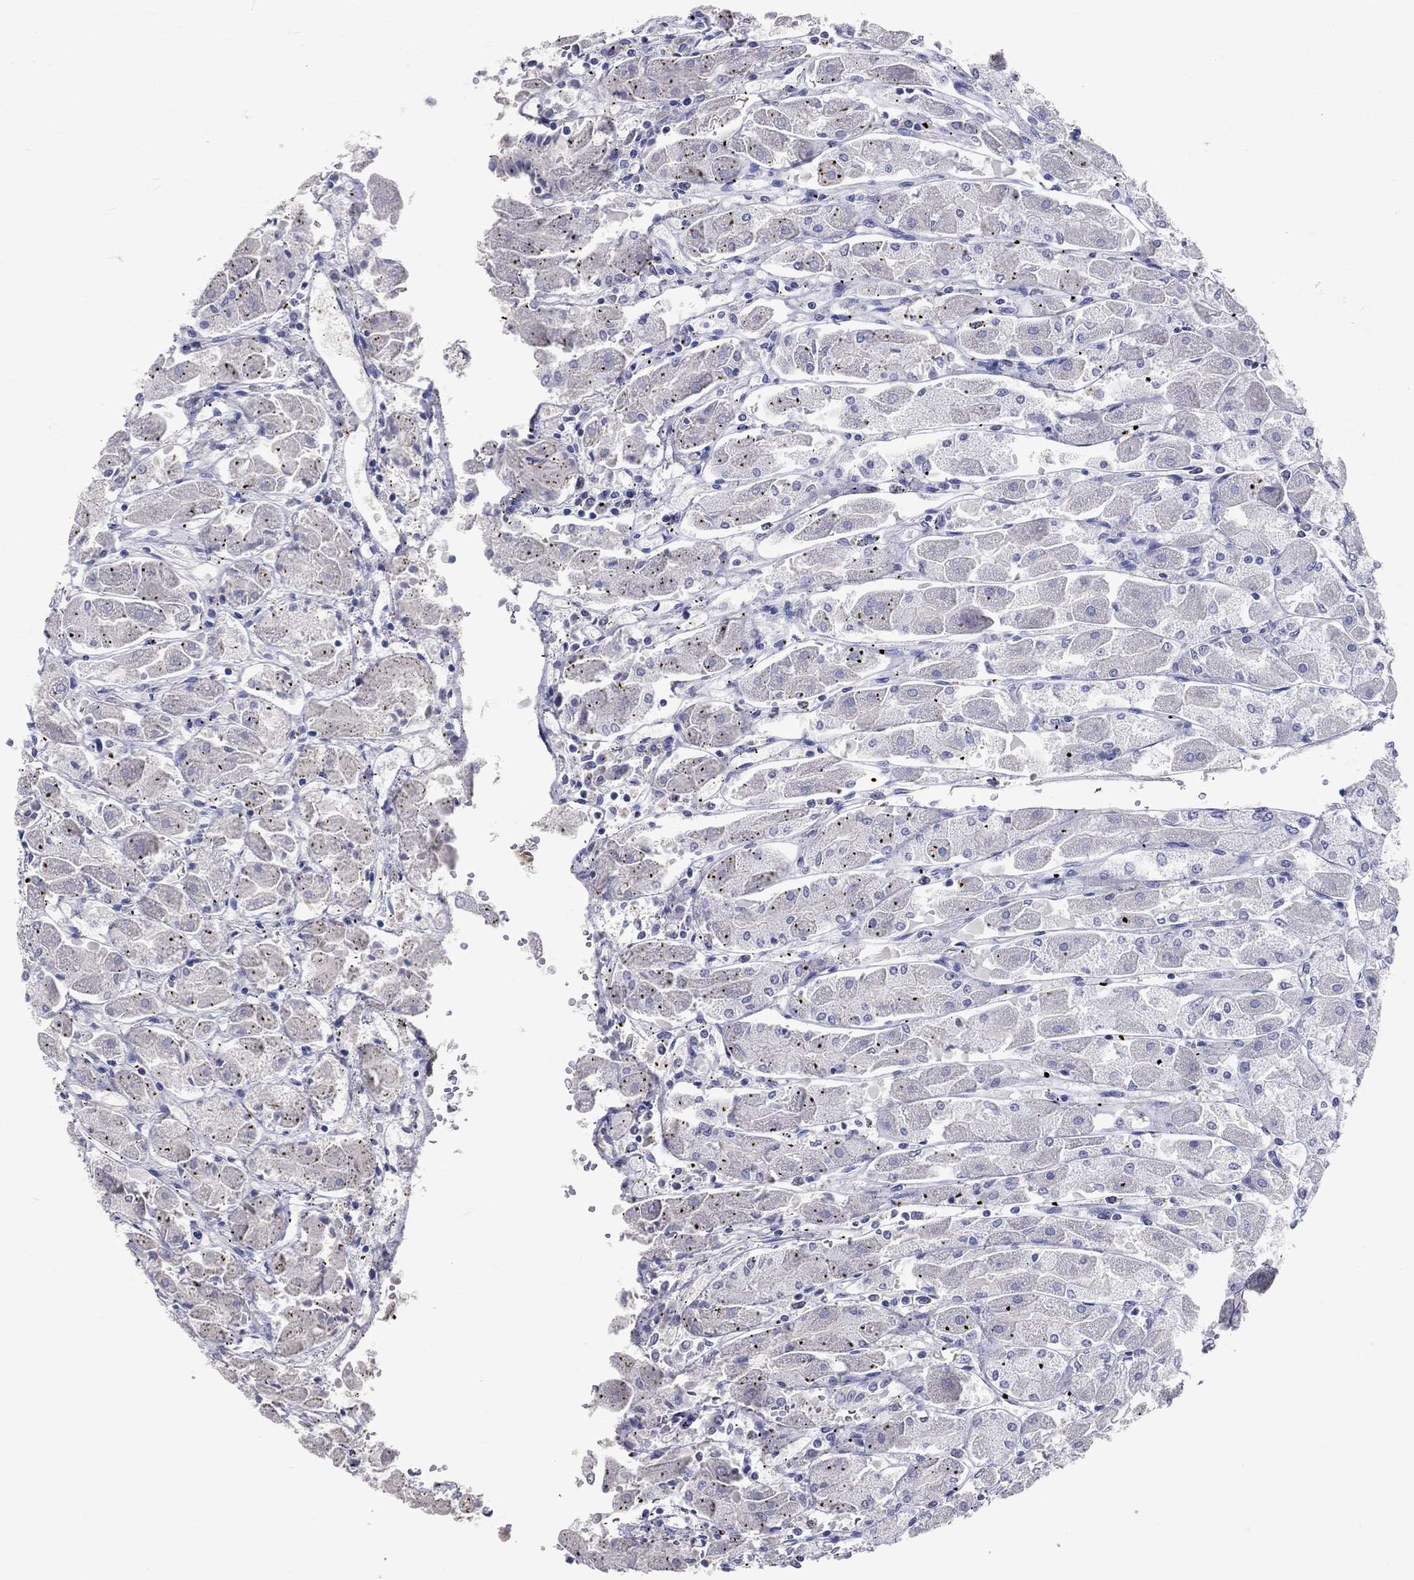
{"staining": {"intensity": "negative", "quantity": "none", "location": "none"}, "tissue": "stomach", "cell_type": "Glandular cells", "image_type": "normal", "snomed": [{"axis": "morphology", "description": "Normal tissue, NOS"}, {"axis": "topography", "description": "Stomach"}], "caption": "DAB immunohistochemical staining of normal stomach exhibits no significant positivity in glandular cells.", "gene": "LAT", "patient": {"sex": "male", "age": 70}}